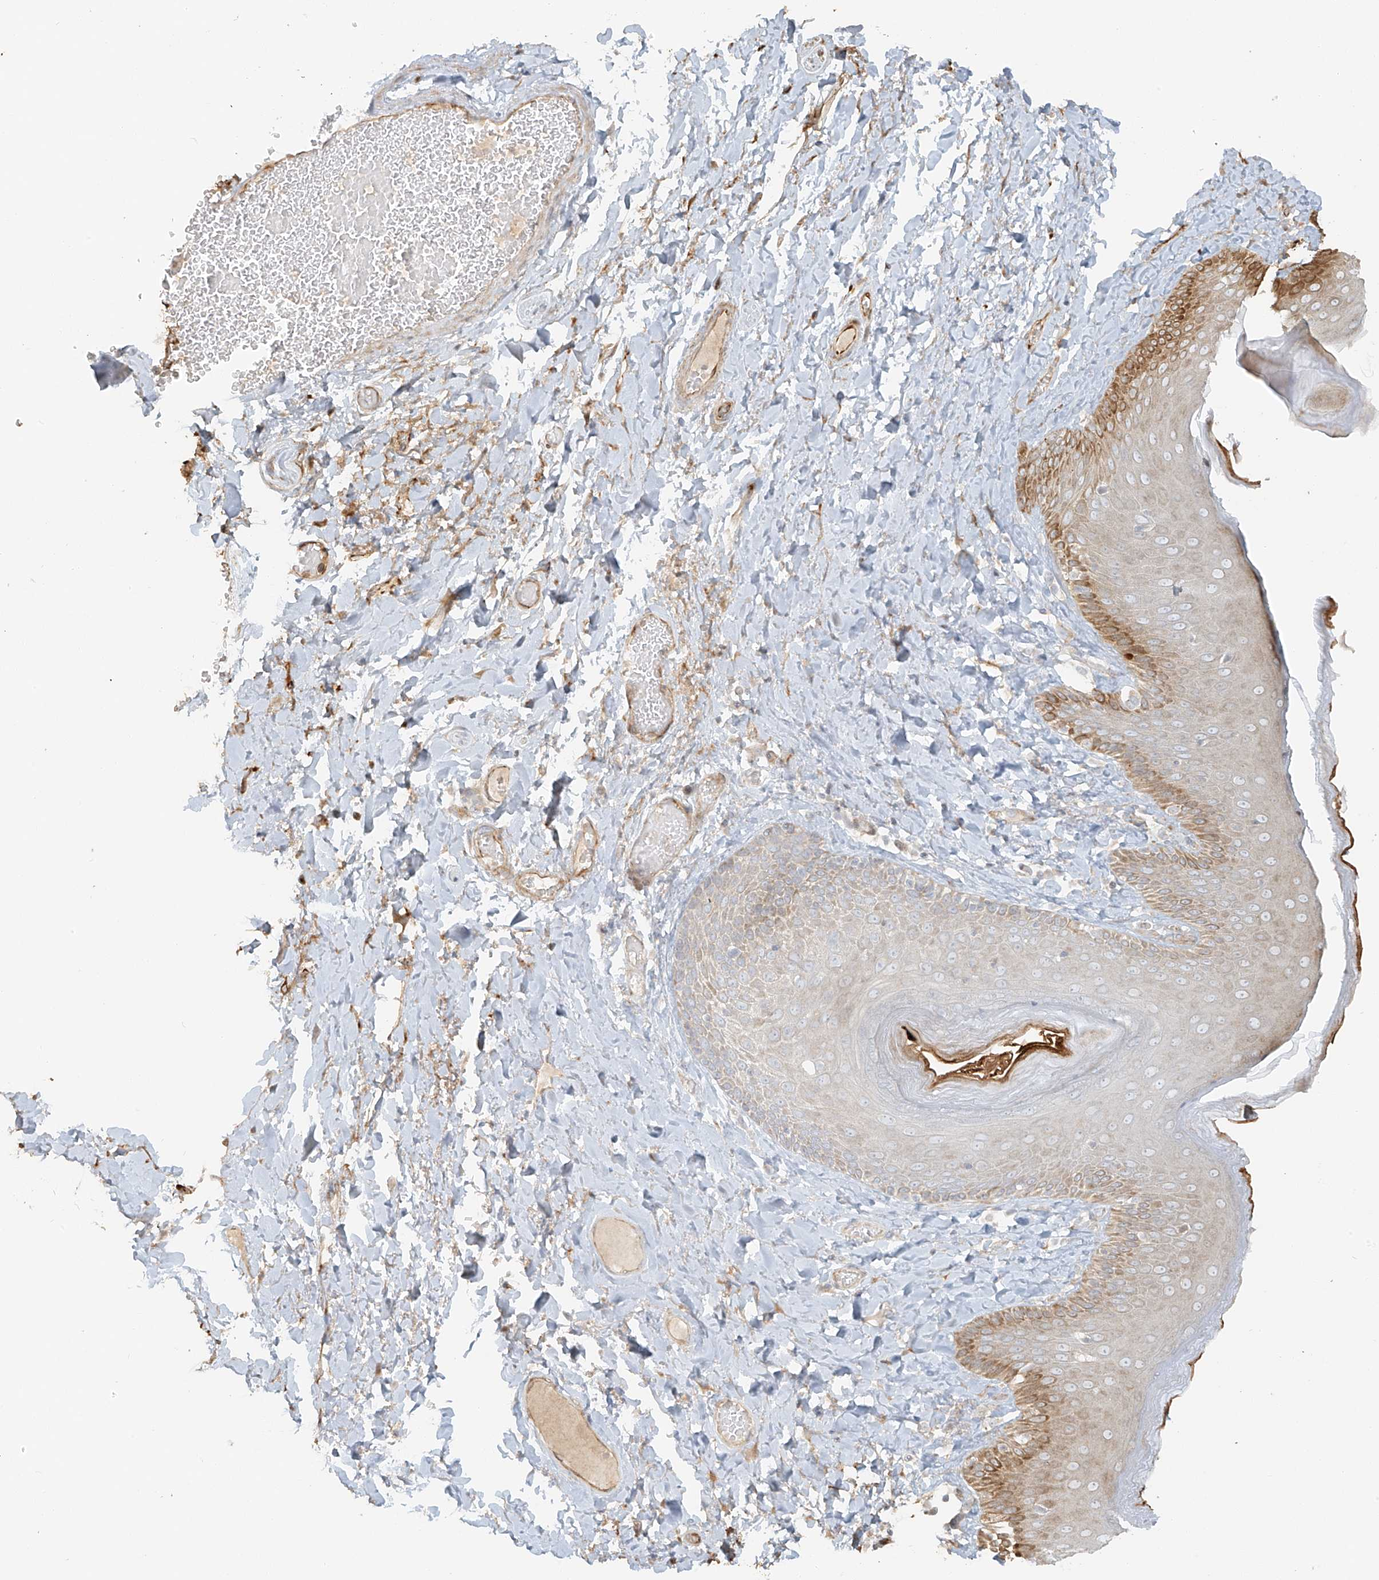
{"staining": {"intensity": "strong", "quantity": "25%-75%", "location": "cytoplasmic/membranous"}, "tissue": "skin", "cell_type": "Epidermal cells", "image_type": "normal", "snomed": [{"axis": "morphology", "description": "Normal tissue, NOS"}, {"axis": "topography", "description": "Anal"}], "caption": "Skin stained for a protein (brown) reveals strong cytoplasmic/membranous positive staining in about 25%-75% of epidermal cells.", "gene": "MIPEP", "patient": {"sex": "male", "age": 69}}